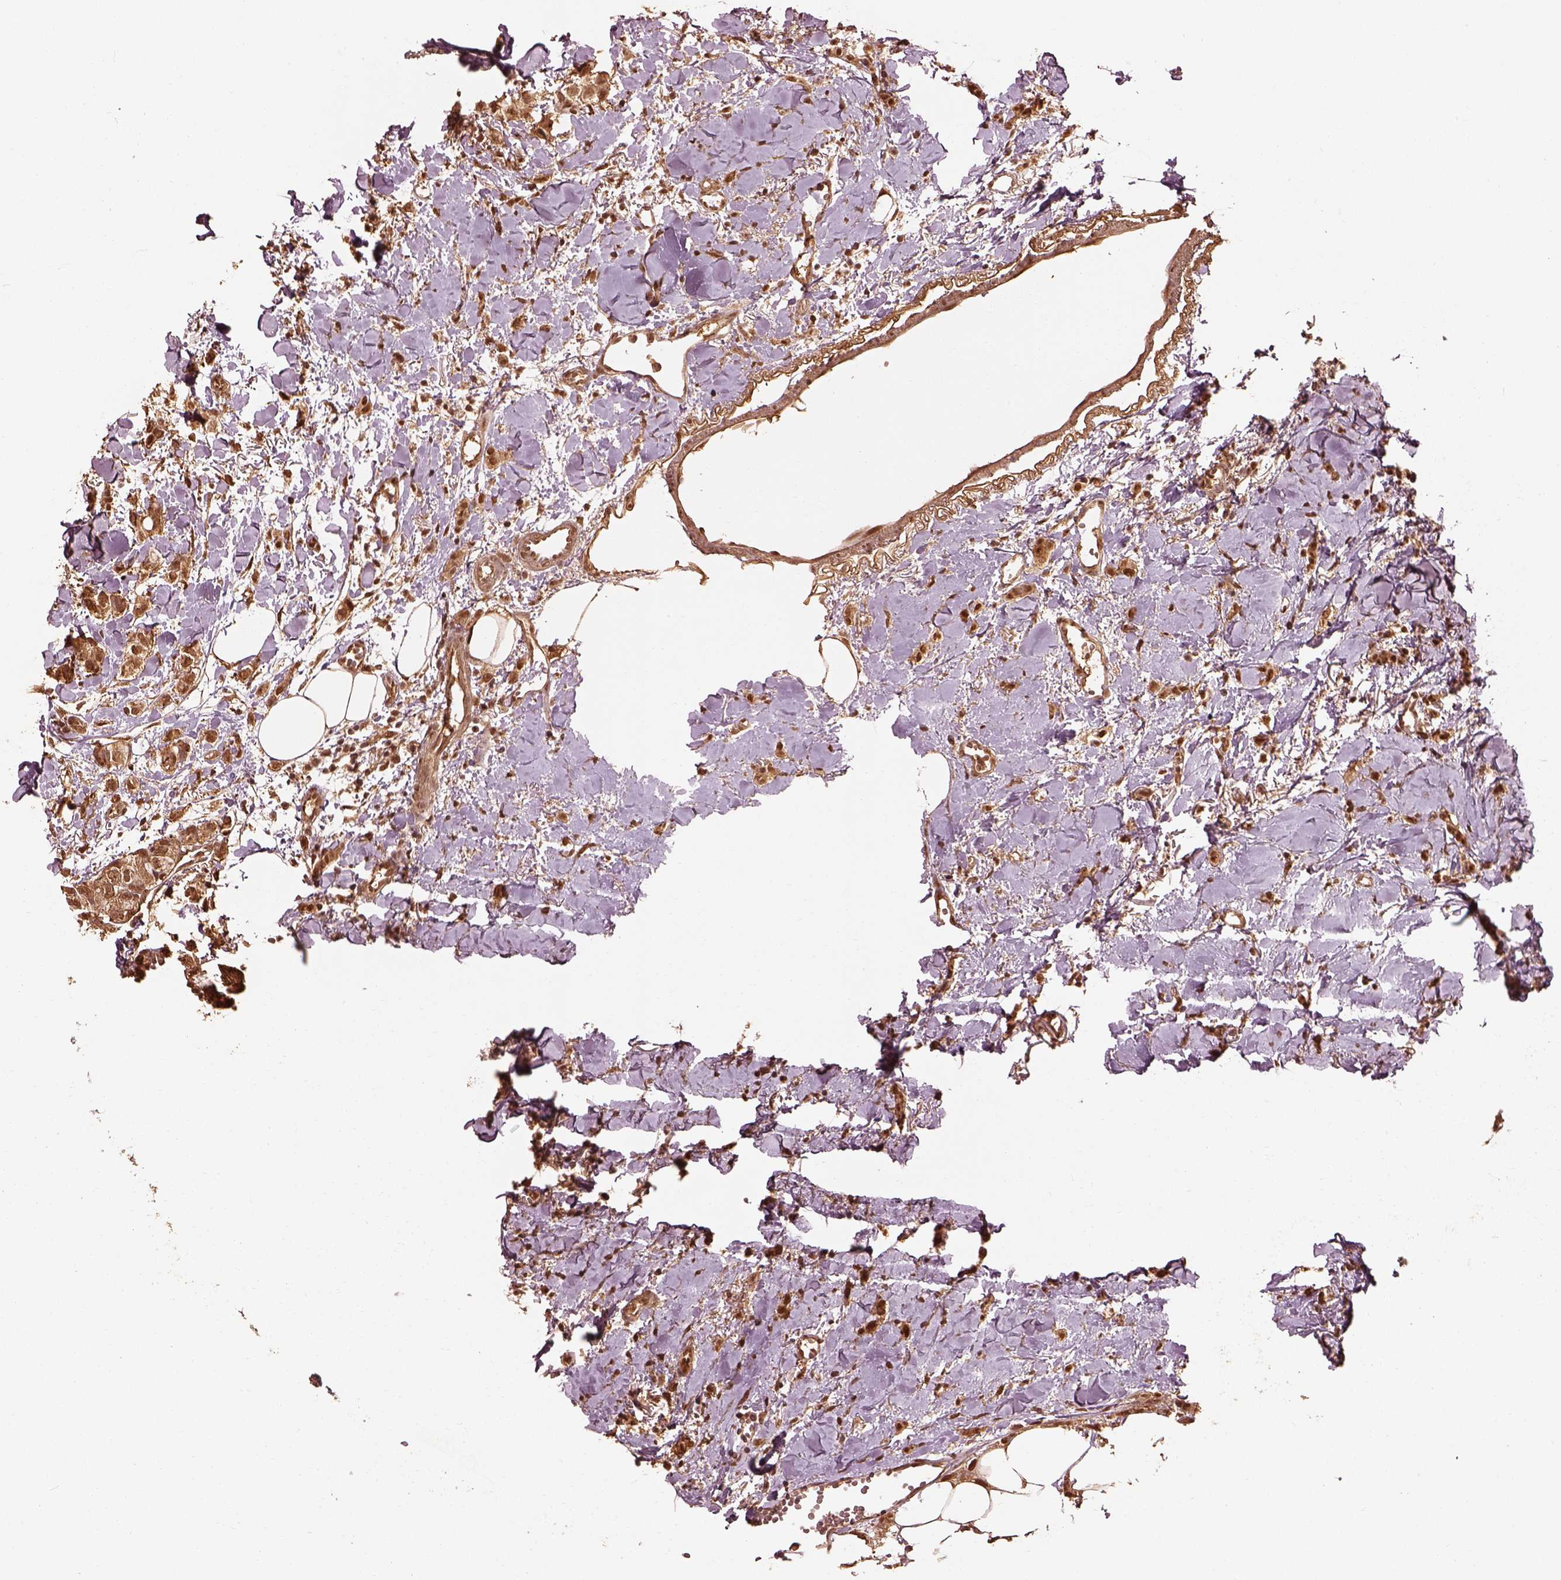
{"staining": {"intensity": "moderate", "quantity": ">75%", "location": "cytoplasmic/membranous,nuclear"}, "tissue": "breast cancer", "cell_type": "Tumor cells", "image_type": "cancer", "snomed": [{"axis": "morphology", "description": "Duct carcinoma"}, {"axis": "topography", "description": "Breast"}], "caption": "The photomicrograph displays immunohistochemical staining of breast cancer. There is moderate cytoplasmic/membranous and nuclear positivity is seen in about >75% of tumor cells. The protein of interest is stained brown, and the nuclei are stained in blue (DAB (3,3'-diaminobenzidine) IHC with brightfield microscopy, high magnification).", "gene": "PSMC5", "patient": {"sex": "female", "age": 85}}